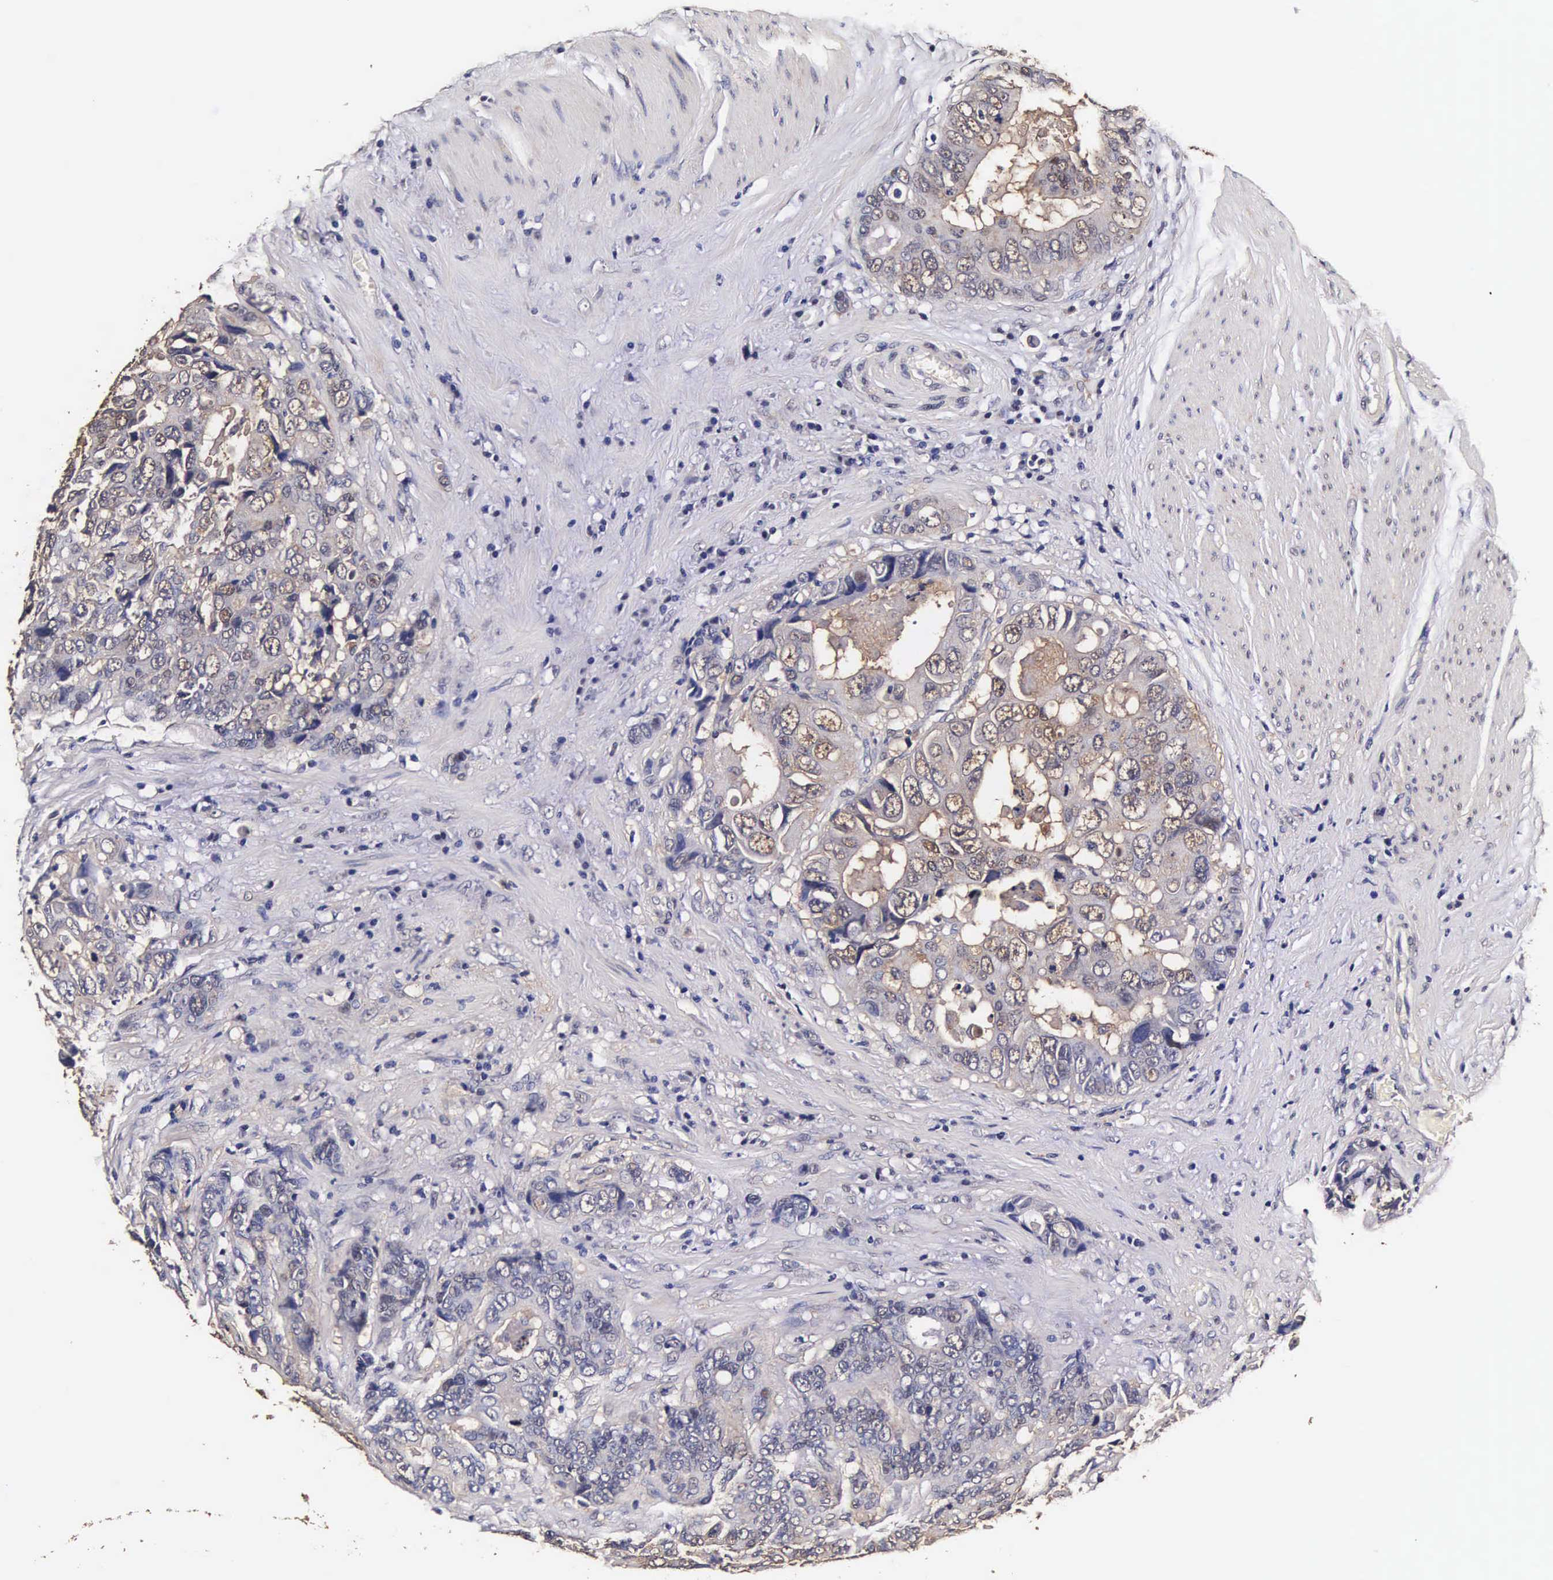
{"staining": {"intensity": "weak", "quantity": "<25%", "location": "cytoplasmic/membranous,nuclear"}, "tissue": "colorectal cancer", "cell_type": "Tumor cells", "image_type": "cancer", "snomed": [{"axis": "morphology", "description": "Adenocarcinoma, NOS"}, {"axis": "topography", "description": "Rectum"}], "caption": "Tumor cells are negative for brown protein staining in colorectal cancer.", "gene": "TECPR2", "patient": {"sex": "female", "age": 67}}